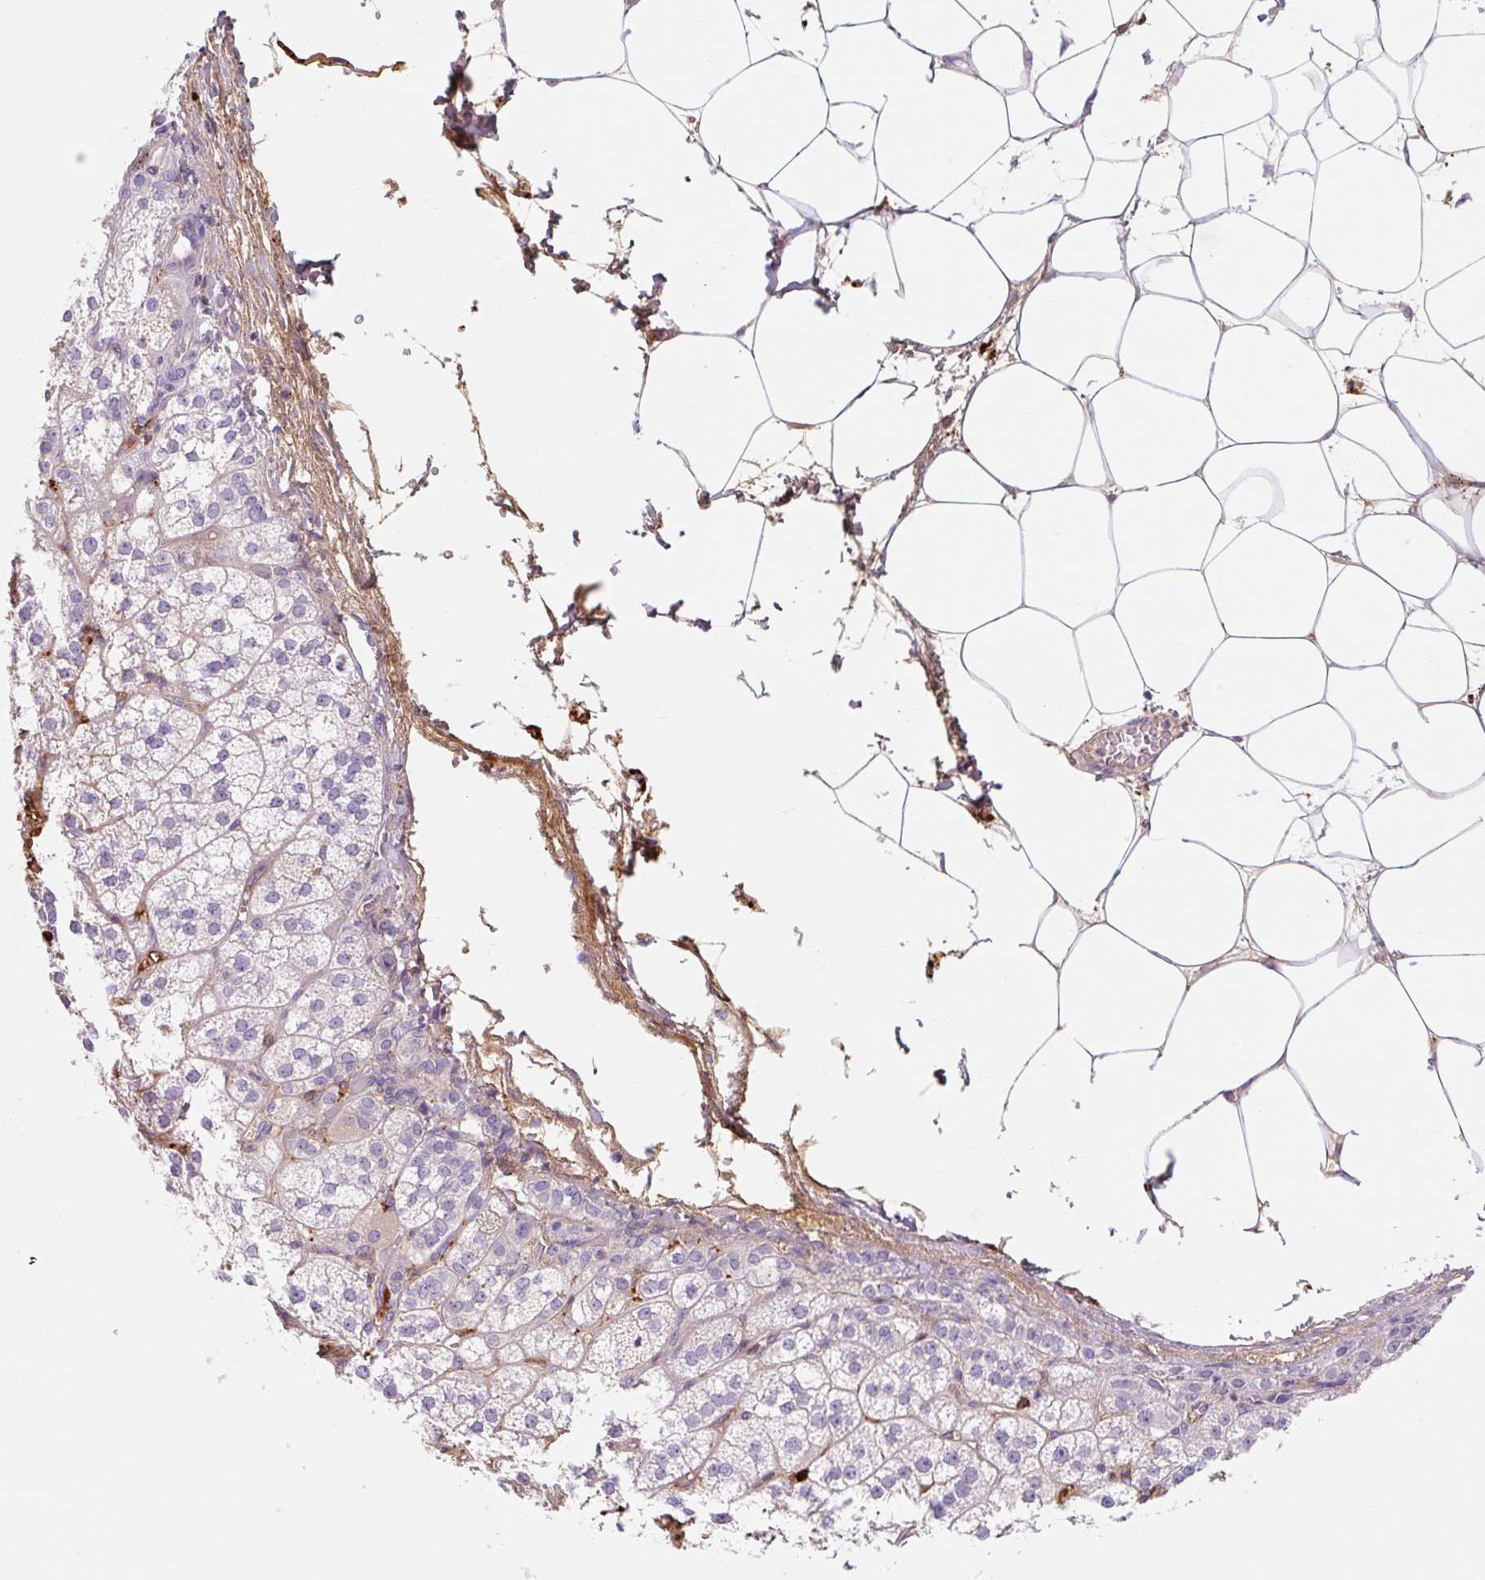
{"staining": {"intensity": "weak", "quantity": "25%-75%", "location": "cytoplasmic/membranous"}, "tissue": "adrenal gland", "cell_type": "Glandular cells", "image_type": "normal", "snomed": [{"axis": "morphology", "description": "Normal tissue, NOS"}, {"axis": "topography", "description": "Adrenal gland"}], "caption": "The photomicrograph demonstrates immunohistochemical staining of unremarkable adrenal gland. There is weak cytoplasmic/membranous expression is seen in about 25%-75% of glandular cells. Using DAB (3,3'-diaminobenzidine) (brown) and hematoxylin (blue) stains, captured at high magnification using brightfield microscopy.", "gene": "LYVE1", "patient": {"sex": "female", "age": 60}}